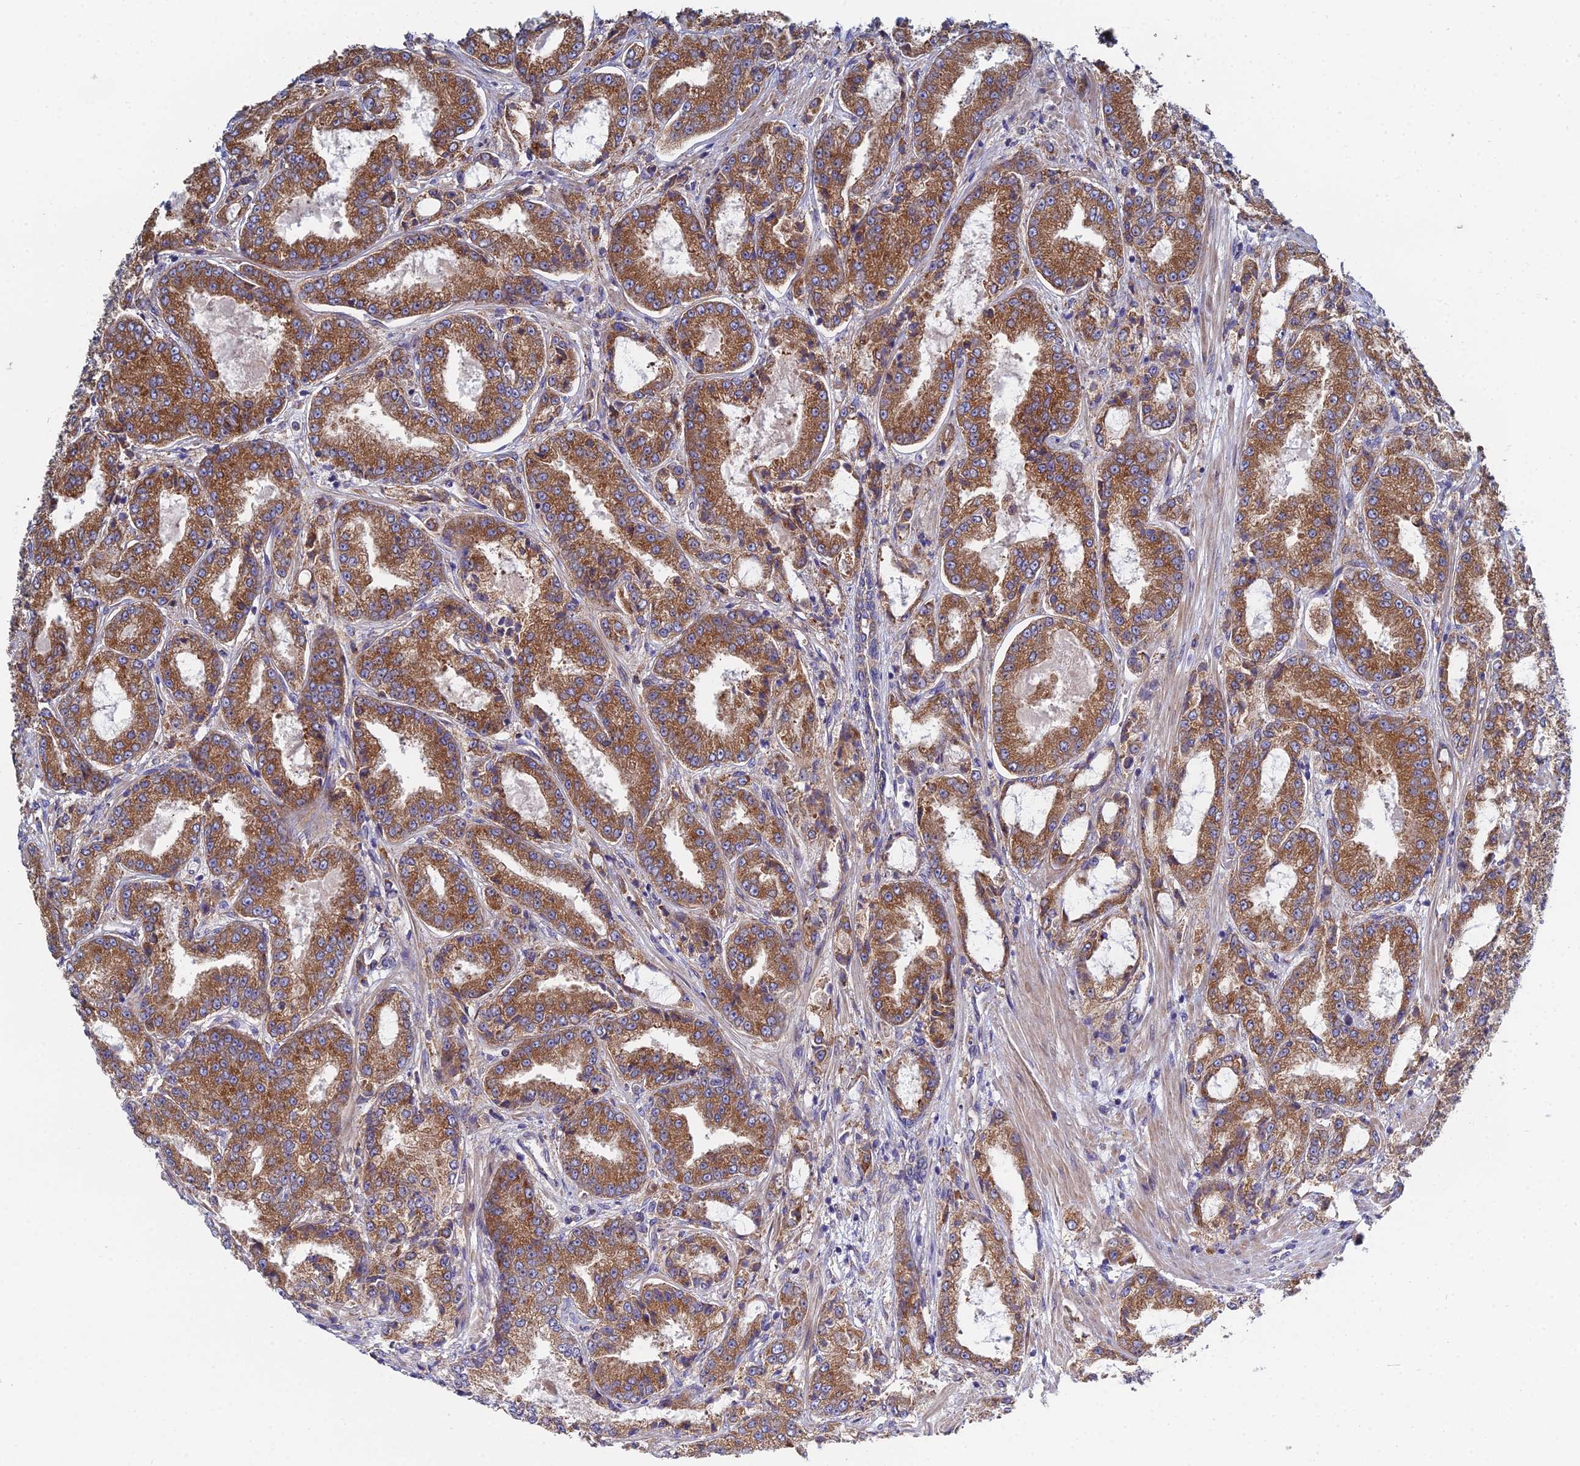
{"staining": {"intensity": "moderate", "quantity": ">75%", "location": "cytoplasmic/membranous"}, "tissue": "prostate cancer", "cell_type": "Tumor cells", "image_type": "cancer", "snomed": [{"axis": "morphology", "description": "Adenocarcinoma, High grade"}, {"axis": "topography", "description": "Prostate"}], "caption": "A histopathology image of human prostate cancer (high-grade adenocarcinoma) stained for a protein exhibits moderate cytoplasmic/membranous brown staining in tumor cells.", "gene": "CLCN3", "patient": {"sex": "male", "age": 71}}